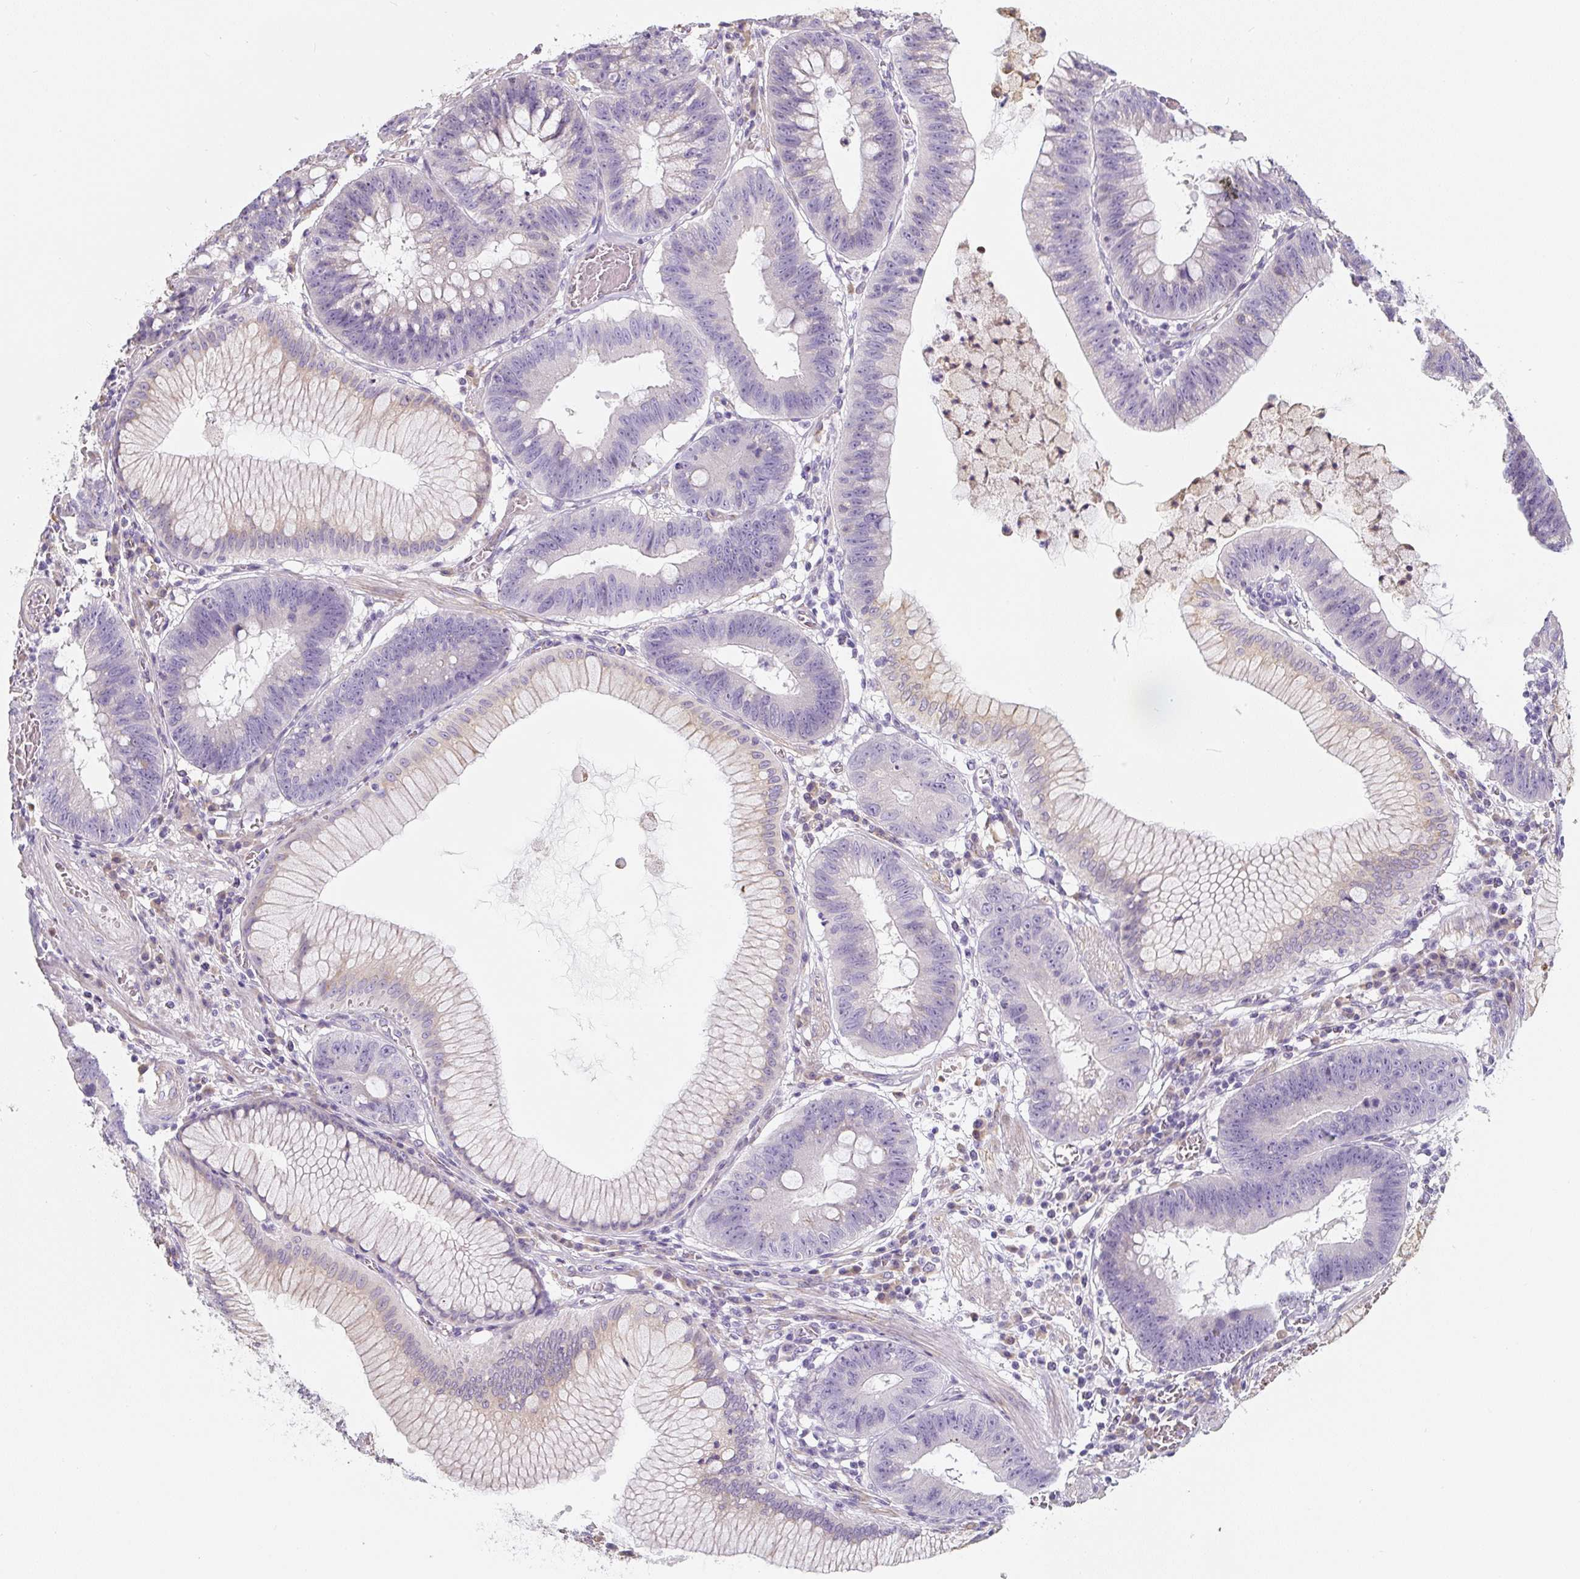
{"staining": {"intensity": "negative", "quantity": "none", "location": "none"}, "tissue": "stomach cancer", "cell_type": "Tumor cells", "image_type": "cancer", "snomed": [{"axis": "morphology", "description": "Adenocarcinoma, NOS"}, {"axis": "topography", "description": "Stomach"}], "caption": "DAB immunohistochemical staining of stomach cancer (adenocarcinoma) reveals no significant expression in tumor cells. The staining is performed using DAB brown chromogen with nuclei counter-stained in using hematoxylin.", "gene": "PWWP3B", "patient": {"sex": "male", "age": 59}}